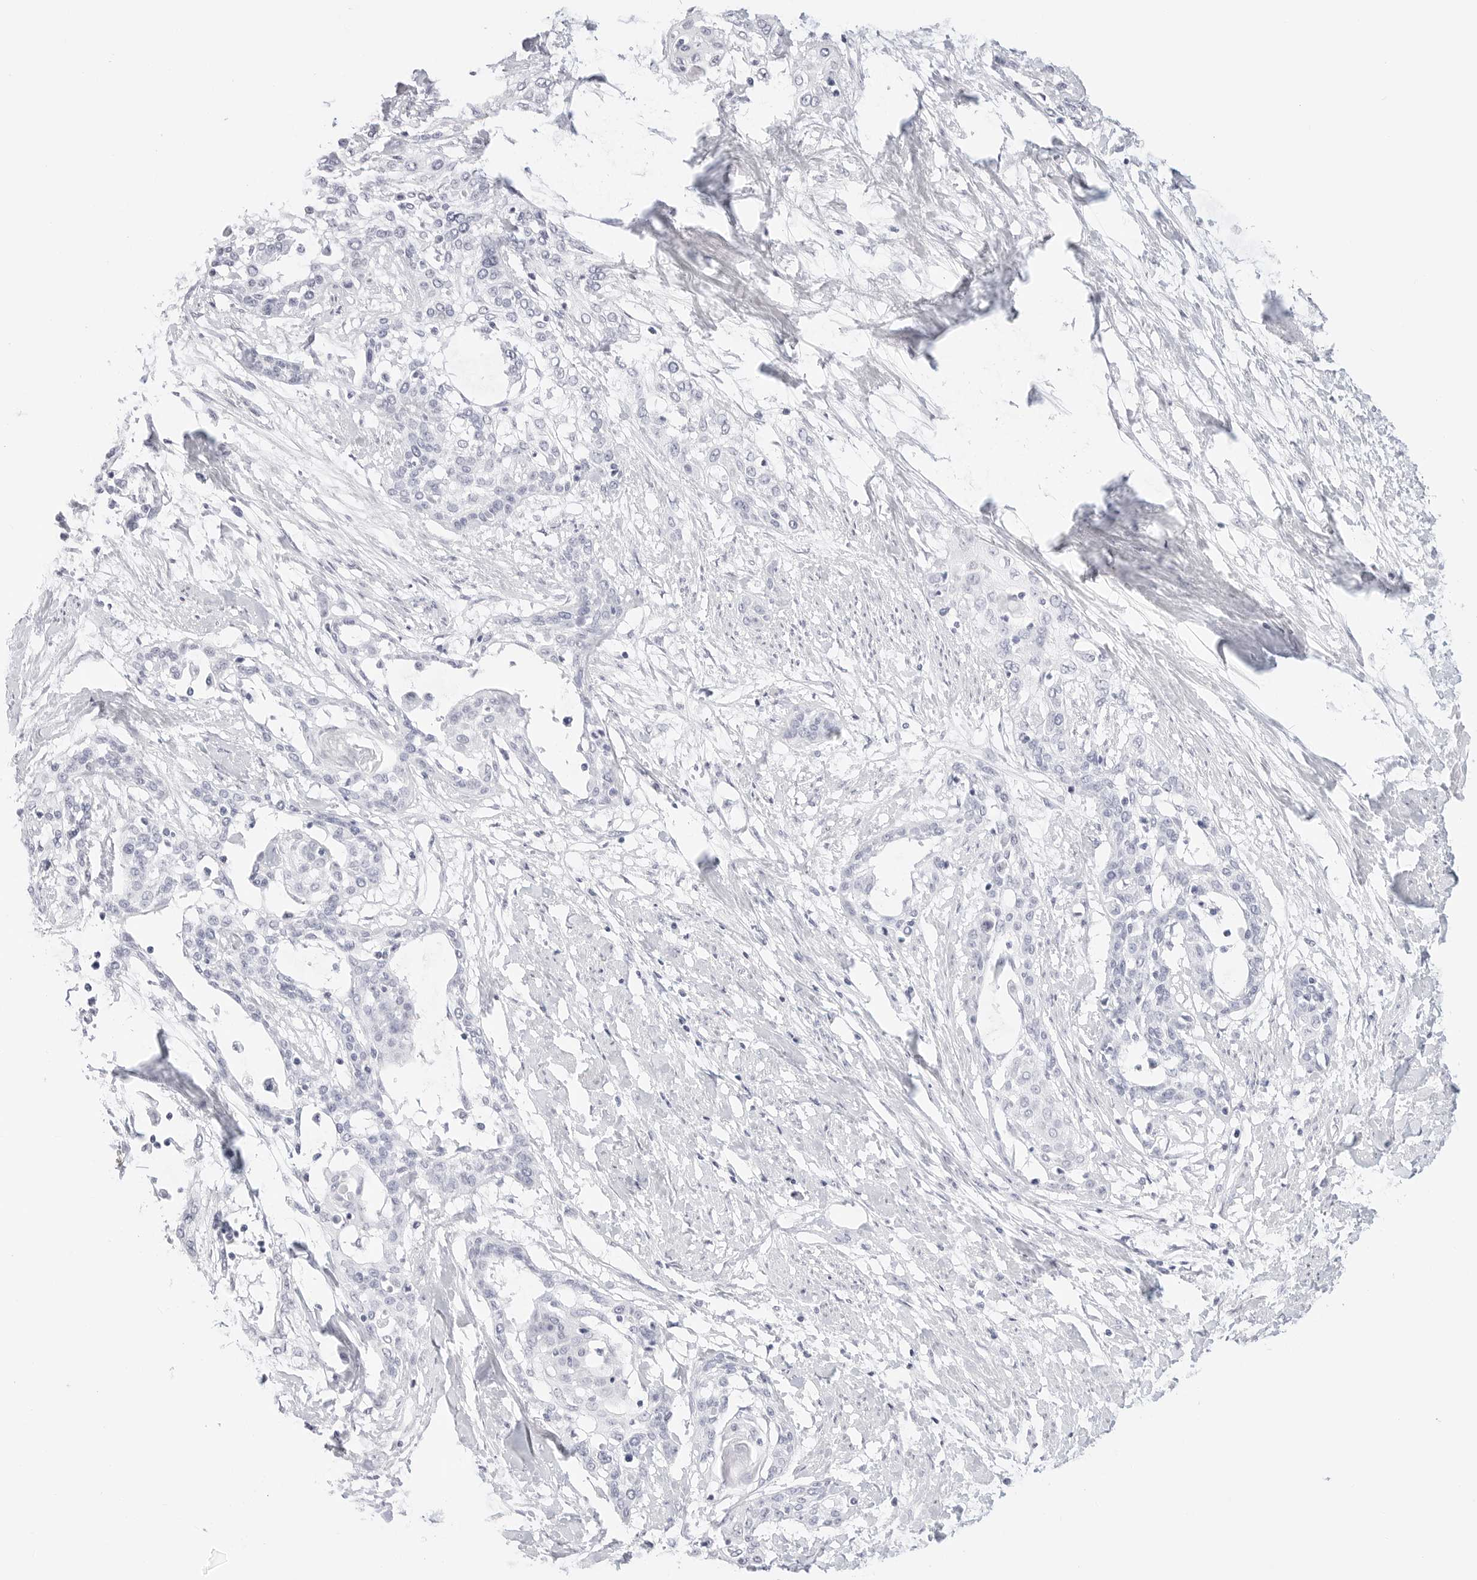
{"staining": {"intensity": "negative", "quantity": "none", "location": "none"}, "tissue": "cervical cancer", "cell_type": "Tumor cells", "image_type": "cancer", "snomed": [{"axis": "morphology", "description": "Squamous cell carcinoma, NOS"}, {"axis": "topography", "description": "Cervix"}], "caption": "IHC histopathology image of human cervical cancer (squamous cell carcinoma) stained for a protein (brown), which displays no positivity in tumor cells.", "gene": "TFF2", "patient": {"sex": "female", "age": 57}}